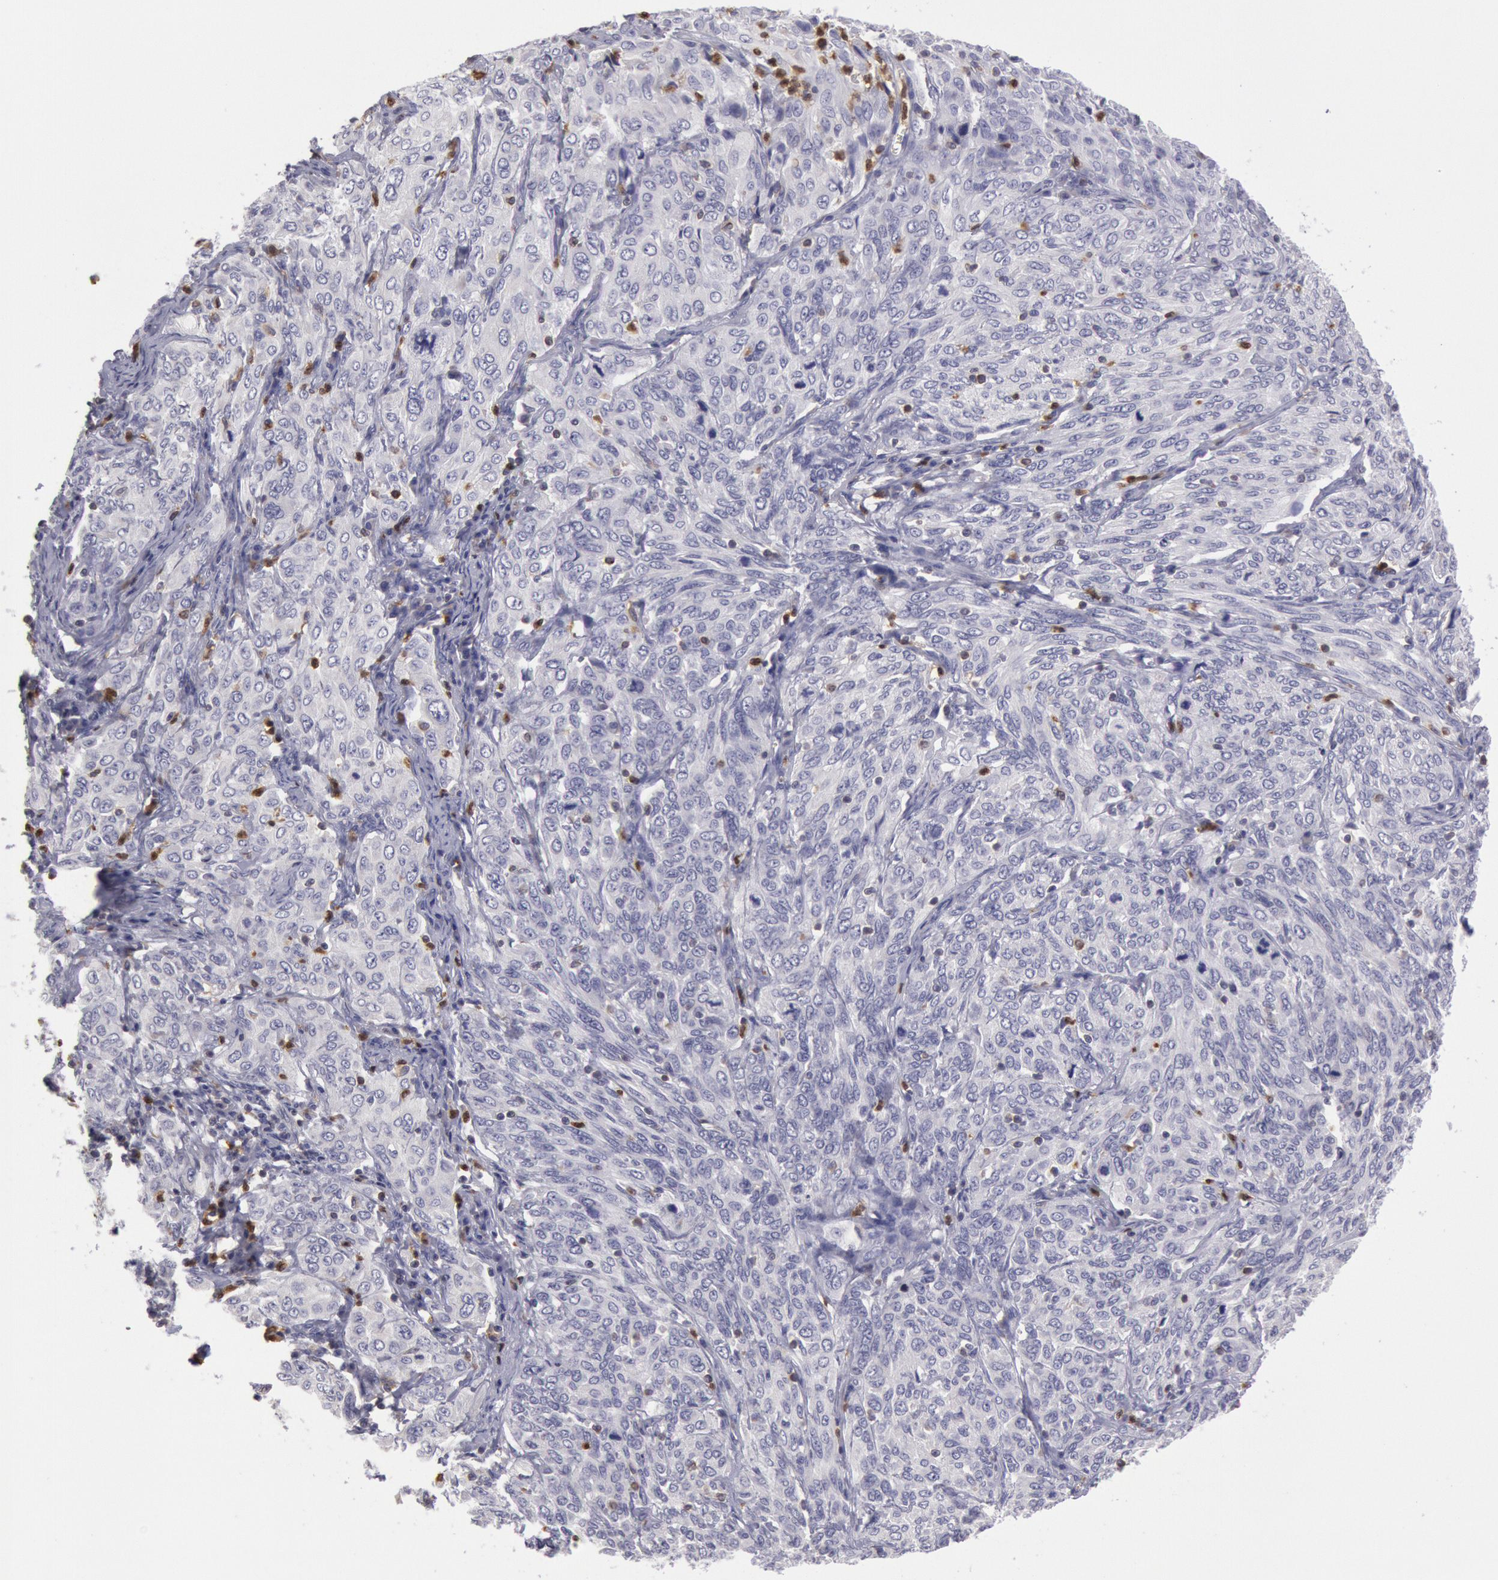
{"staining": {"intensity": "negative", "quantity": "none", "location": "none"}, "tissue": "cervical cancer", "cell_type": "Tumor cells", "image_type": "cancer", "snomed": [{"axis": "morphology", "description": "Squamous cell carcinoma, NOS"}, {"axis": "topography", "description": "Cervix"}], "caption": "An immunohistochemistry (IHC) micrograph of cervical cancer is shown. There is no staining in tumor cells of cervical cancer. (Stains: DAB immunohistochemistry (IHC) with hematoxylin counter stain, Microscopy: brightfield microscopy at high magnification).", "gene": "RAB27A", "patient": {"sex": "female", "age": 38}}